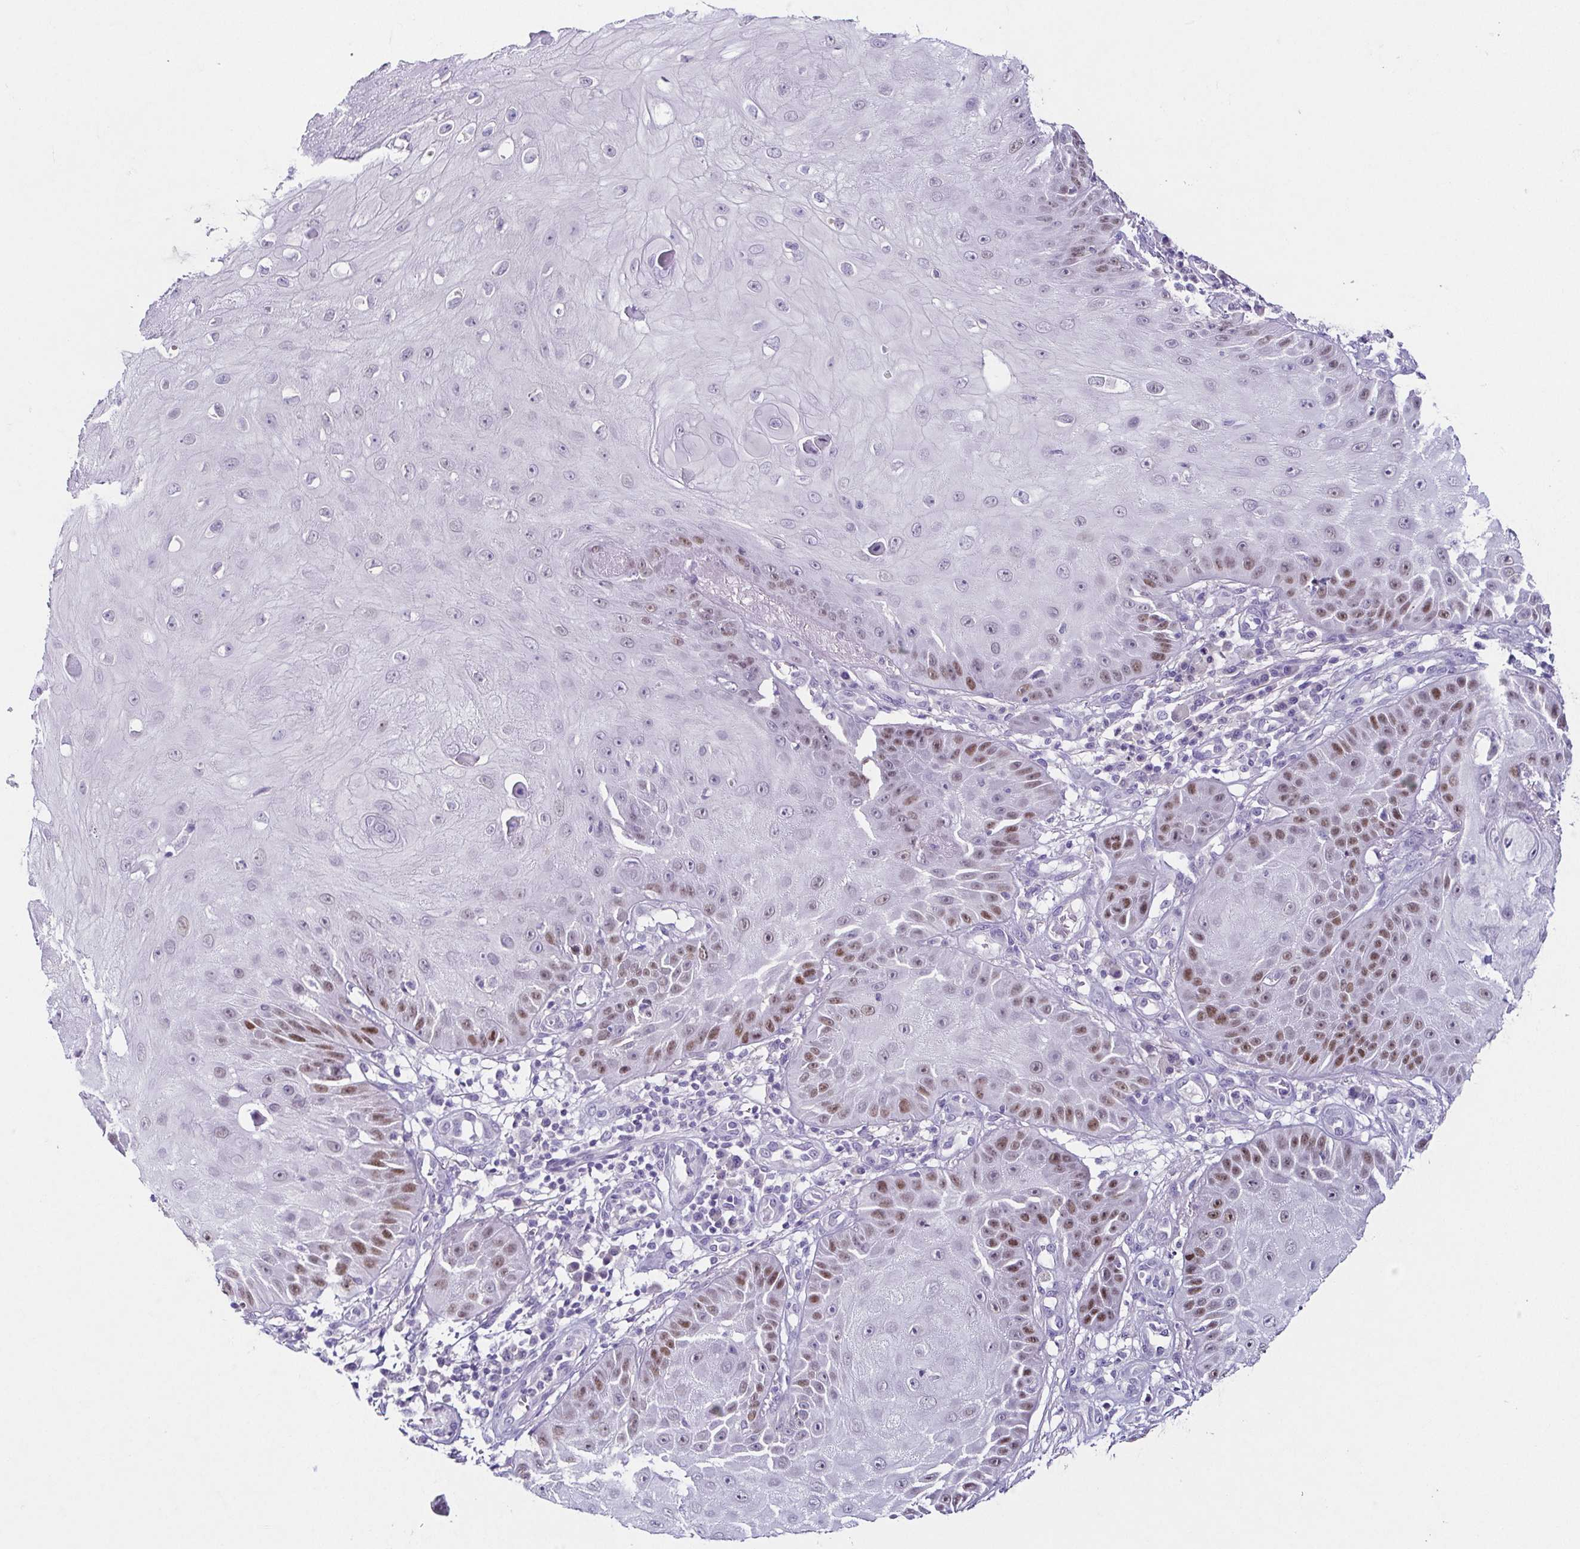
{"staining": {"intensity": "moderate", "quantity": "<25%", "location": "nuclear"}, "tissue": "skin cancer", "cell_type": "Tumor cells", "image_type": "cancer", "snomed": [{"axis": "morphology", "description": "Squamous cell carcinoma, NOS"}, {"axis": "topography", "description": "Skin"}], "caption": "Brown immunohistochemical staining in human skin cancer (squamous cell carcinoma) reveals moderate nuclear expression in about <25% of tumor cells.", "gene": "TP73", "patient": {"sex": "male", "age": 70}}